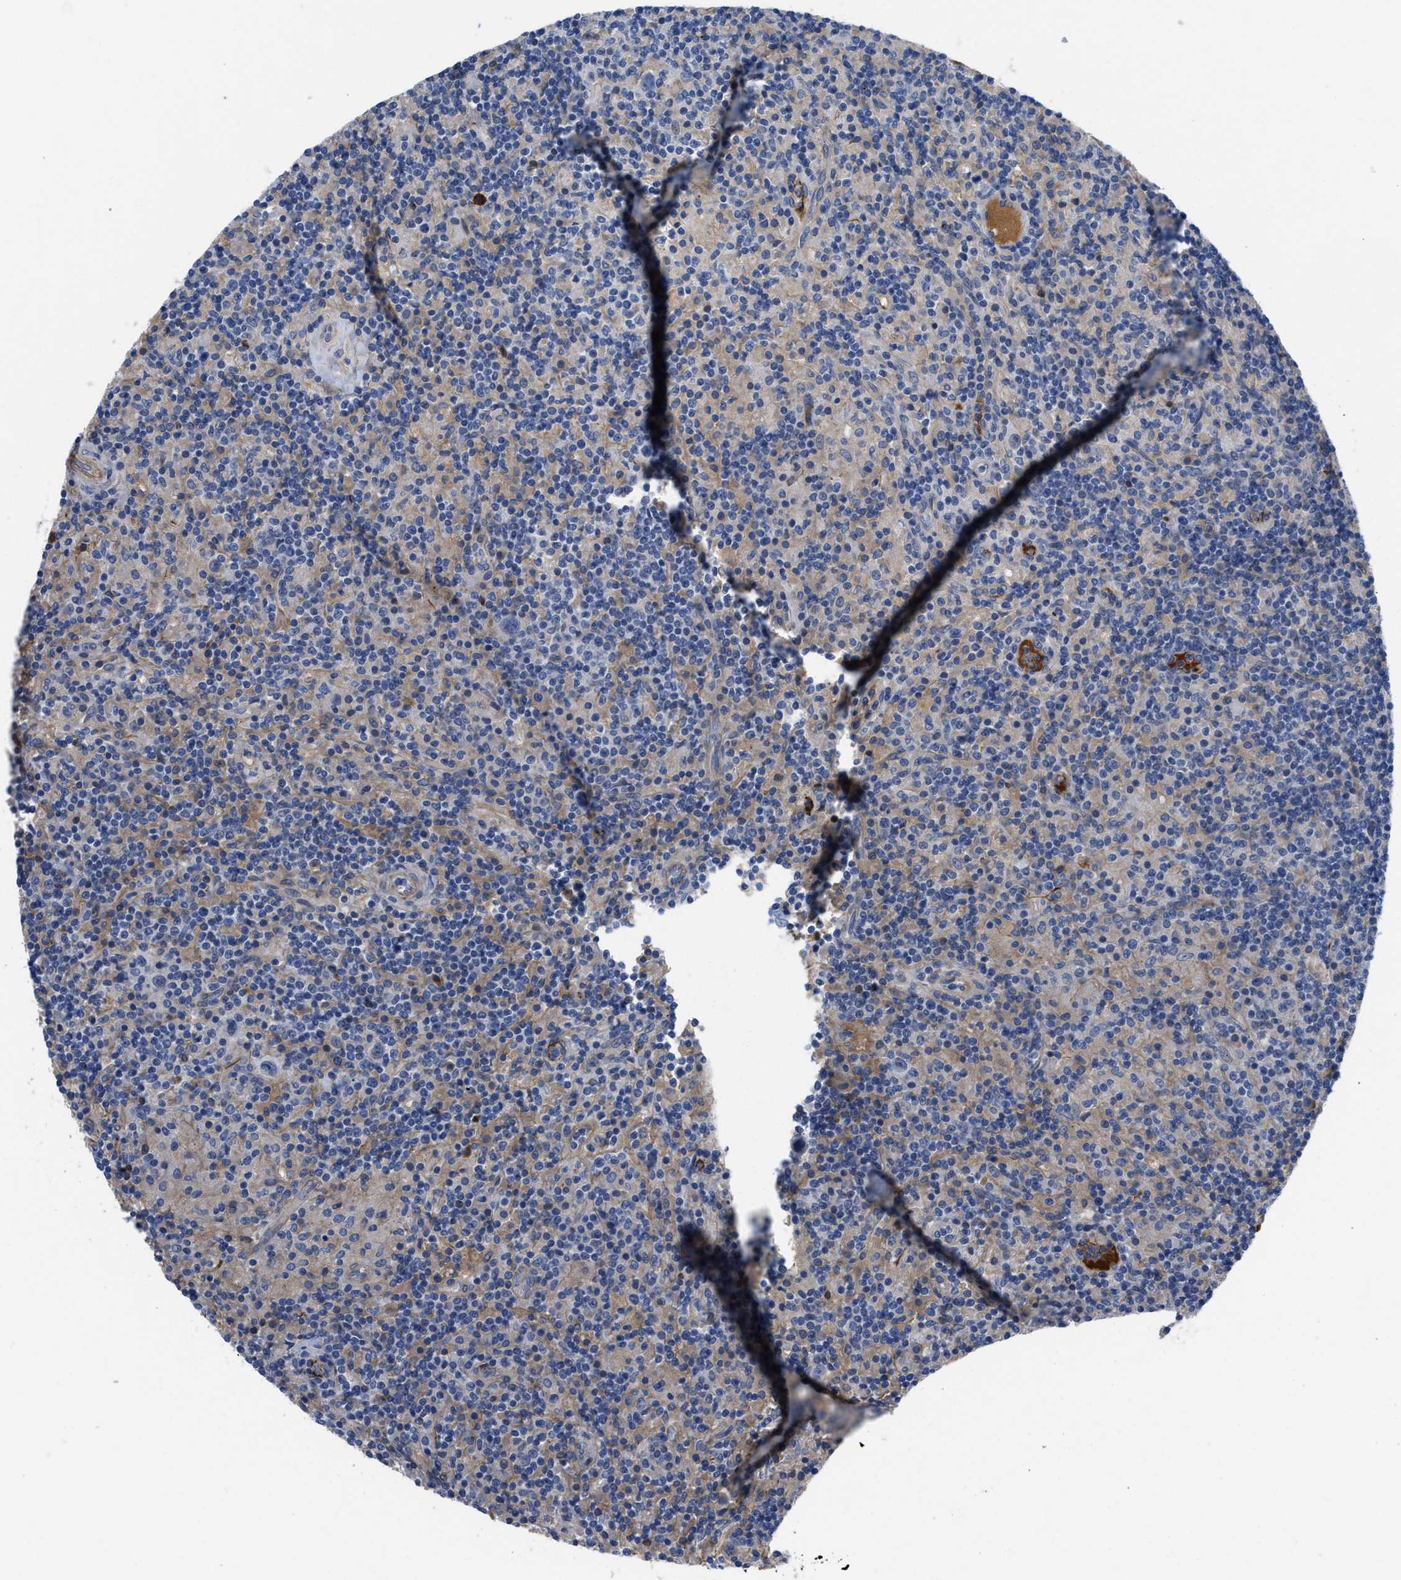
{"staining": {"intensity": "negative", "quantity": "none", "location": "none"}, "tissue": "lymphoma", "cell_type": "Tumor cells", "image_type": "cancer", "snomed": [{"axis": "morphology", "description": "Hodgkin's disease, NOS"}, {"axis": "topography", "description": "Lymph node"}], "caption": "Immunohistochemistry (IHC) image of neoplastic tissue: Hodgkin's disease stained with DAB shows no significant protein expression in tumor cells.", "gene": "HSPG2", "patient": {"sex": "male", "age": 70}}